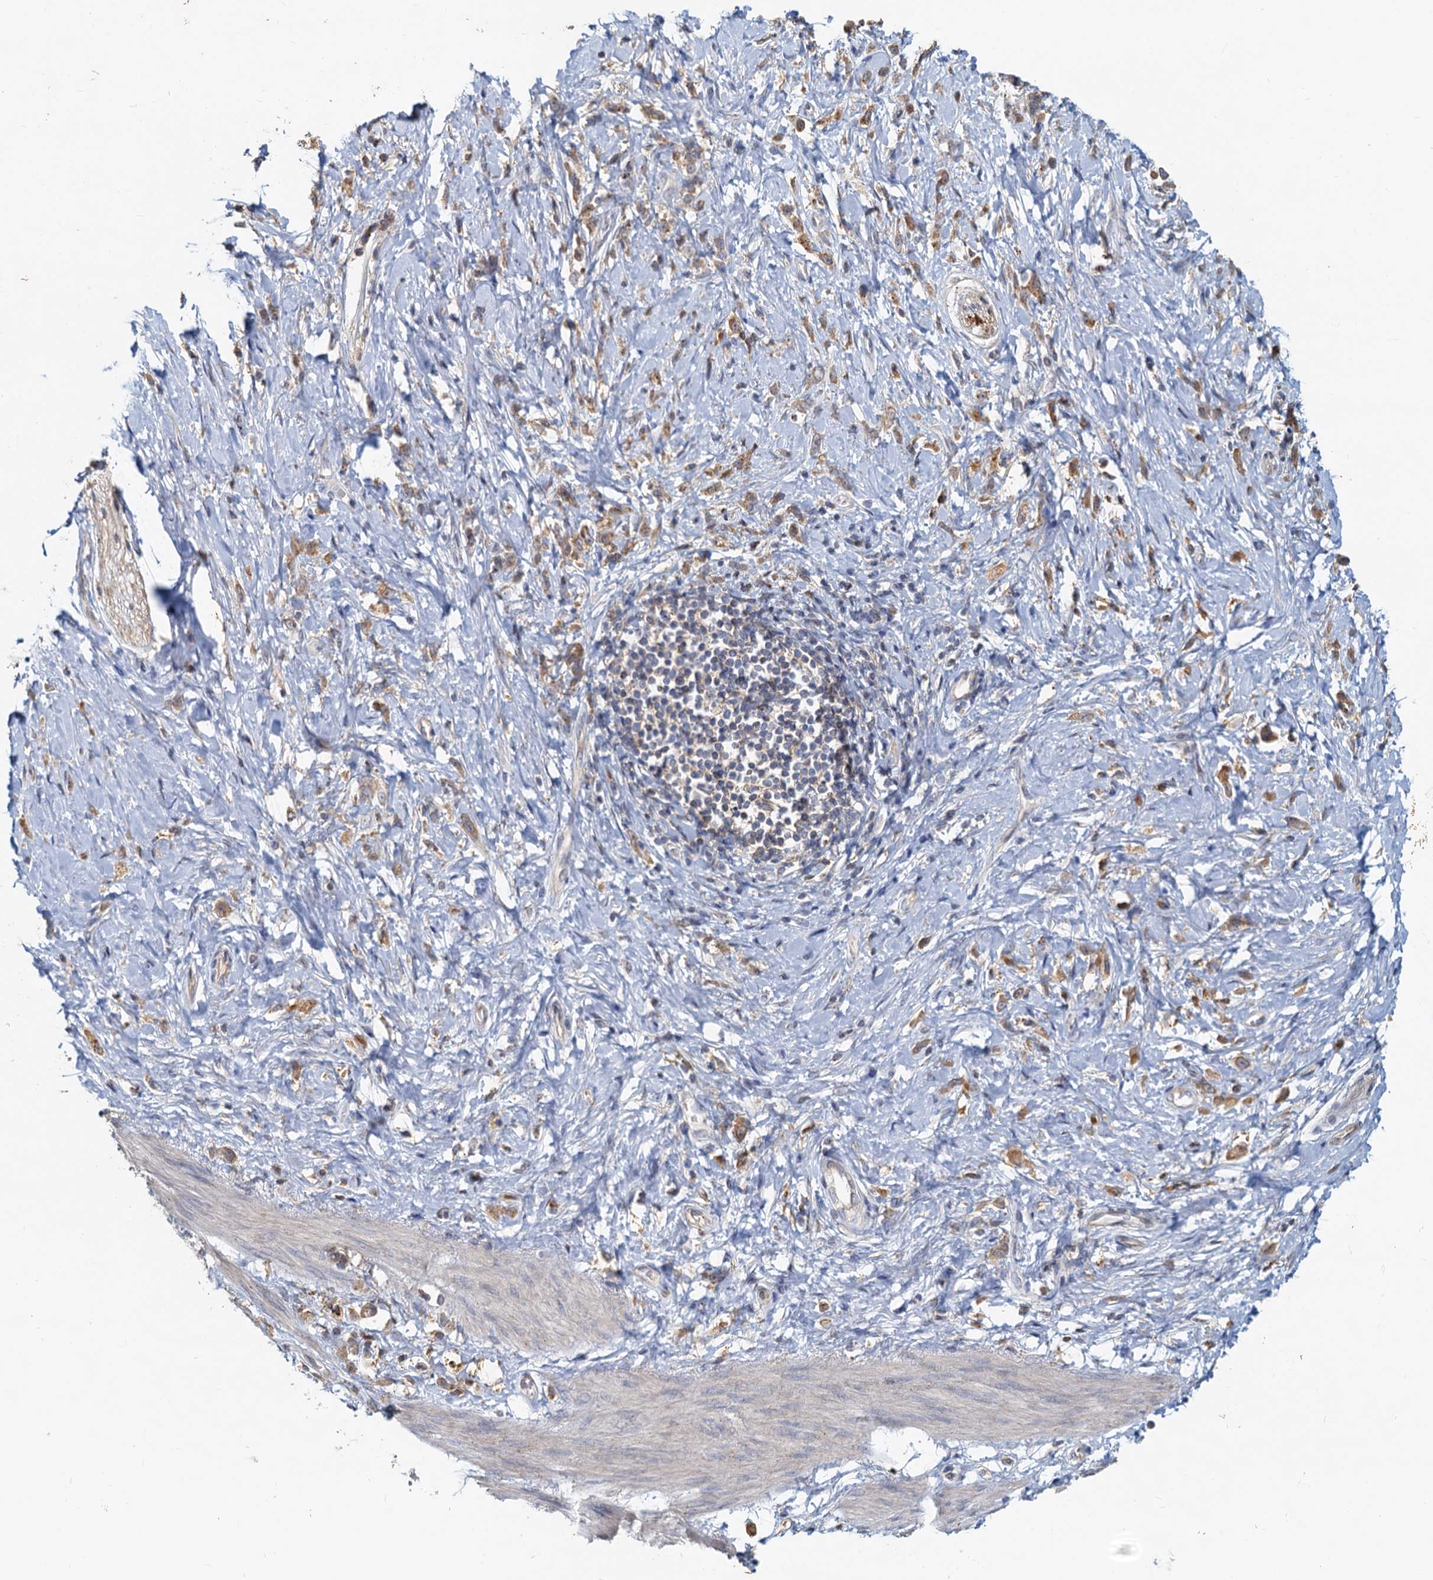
{"staining": {"intensity": "weak", "quantity": ">75%", "location": "cytoplasmic/membranous"}, "tissue": "stomach cancer", "cell_type": "Tumor cells", "image_type": "cancer", "snomed": [{"axis": "morphology", "description": "Adenocarcinoma, NOS"}, {"axis": "topography", "description": "Stomach"}], "caption": "Protein analysis of stomach adenocarcinoma tissue displays weak cytoplasmic/membranous positivity in approximately >75% of tumor cells.", "gene": "TOLLIP", "patient": {"sex": "female", "age": 60}}